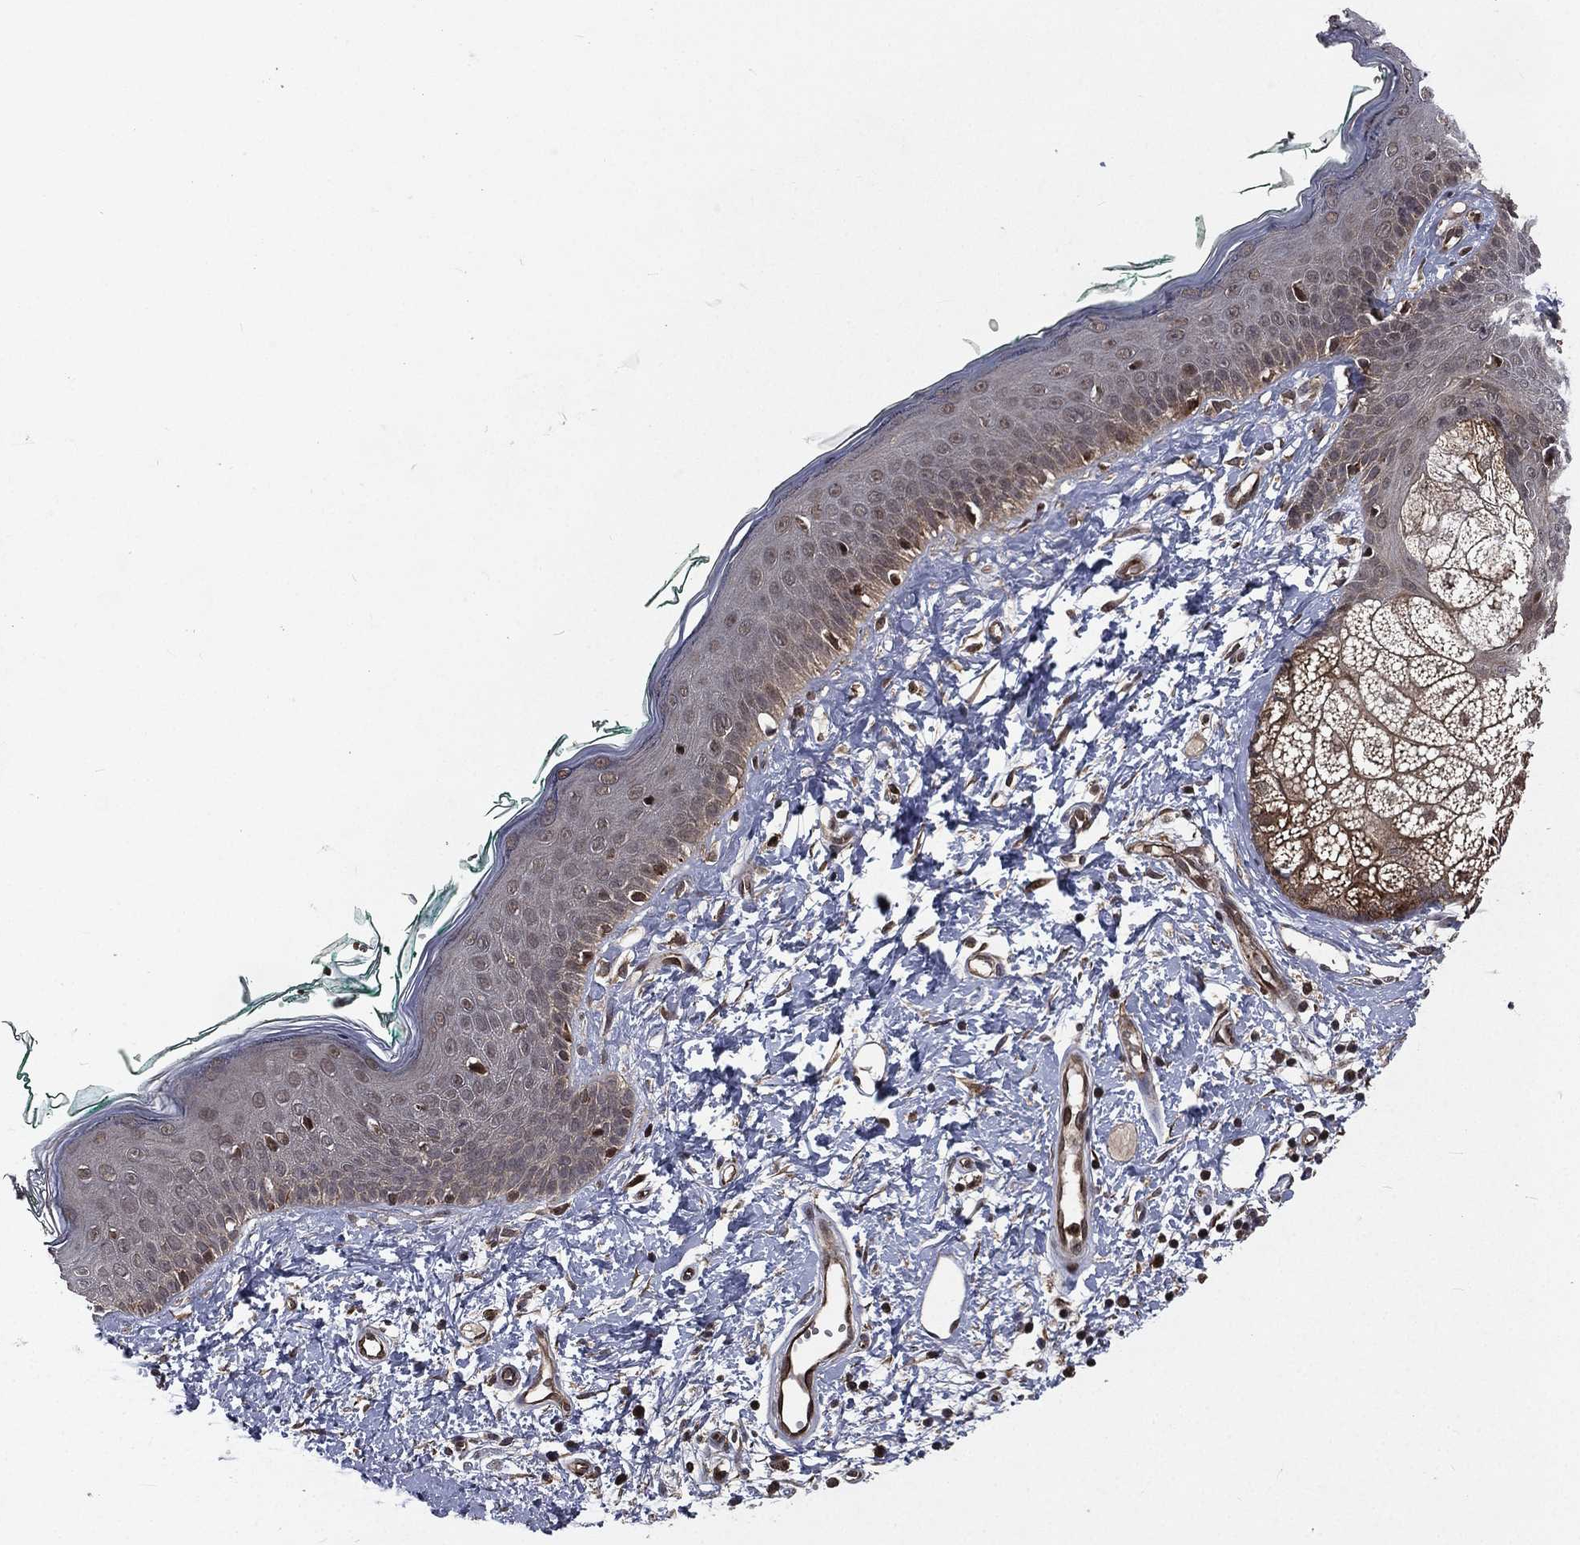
{"staining": {"intensity": "negative", "quantity": "none", "location": "none"}, "tissue": "skin", "cell_type": "Fibroblasts", "image_type": "normal", "snomed": [{"axis": "morphology", "description": "Normal tissue, NOS"}, {"axis": "morphology", "description": "Basal cell carcinoma"}, {"axis": "topography", "description": "Skin"}], "caption": "Immunohistochemistry (IHC) histopathology image of unremarkable skin stained for a protein (brown), which exhibits no expression in fibroblasts. (DAB (3,3'-diaminobenzidine) IHC, high magnification).", "gene": "LENG8", "patient": {"sex": "male", "age": 33}}